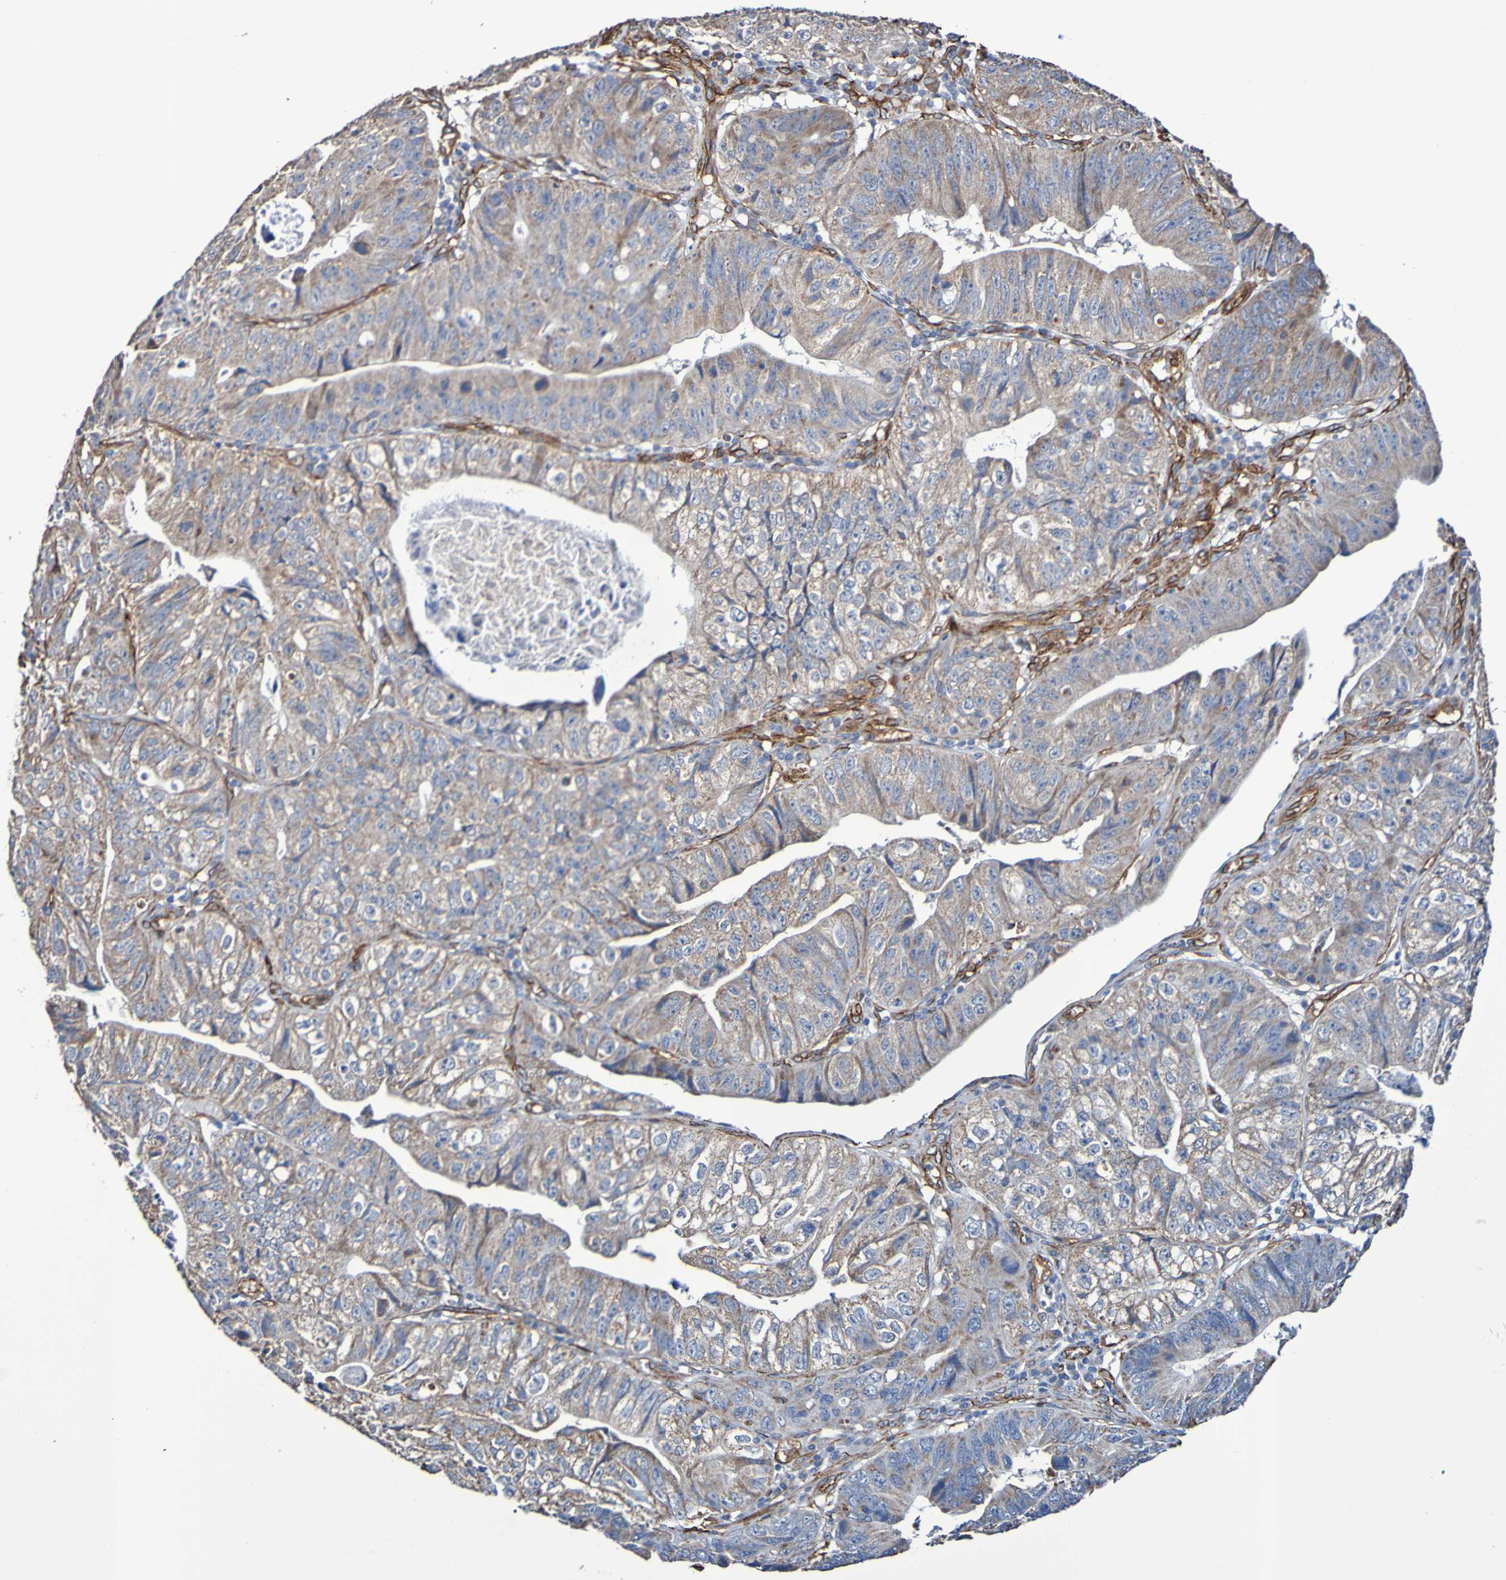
{"staining": {"intensity": "weak", "quantity": ">75%", "location": "cytoplasmic/membranous"}, "tissue": "stomach cancer", "cell_type": "Tumor cells", "image_type": "cancer", "snomed": [{"axis": "morphology", "description": "Adenocarcinoma, NOS"}, {"axis": "topography", "description": "Stomach"}], "caption": "Stomach adenocarcinoma was stained to show a protein in brown. There is low levels of weak cytoplasmic/membranous positivity in about >75% of tumor cells. (brown staining indicates protein expression, while blue staining denotes nuclei).", "gene": "ELMOD3", "patient": {"sex": "male", "age": 59}}